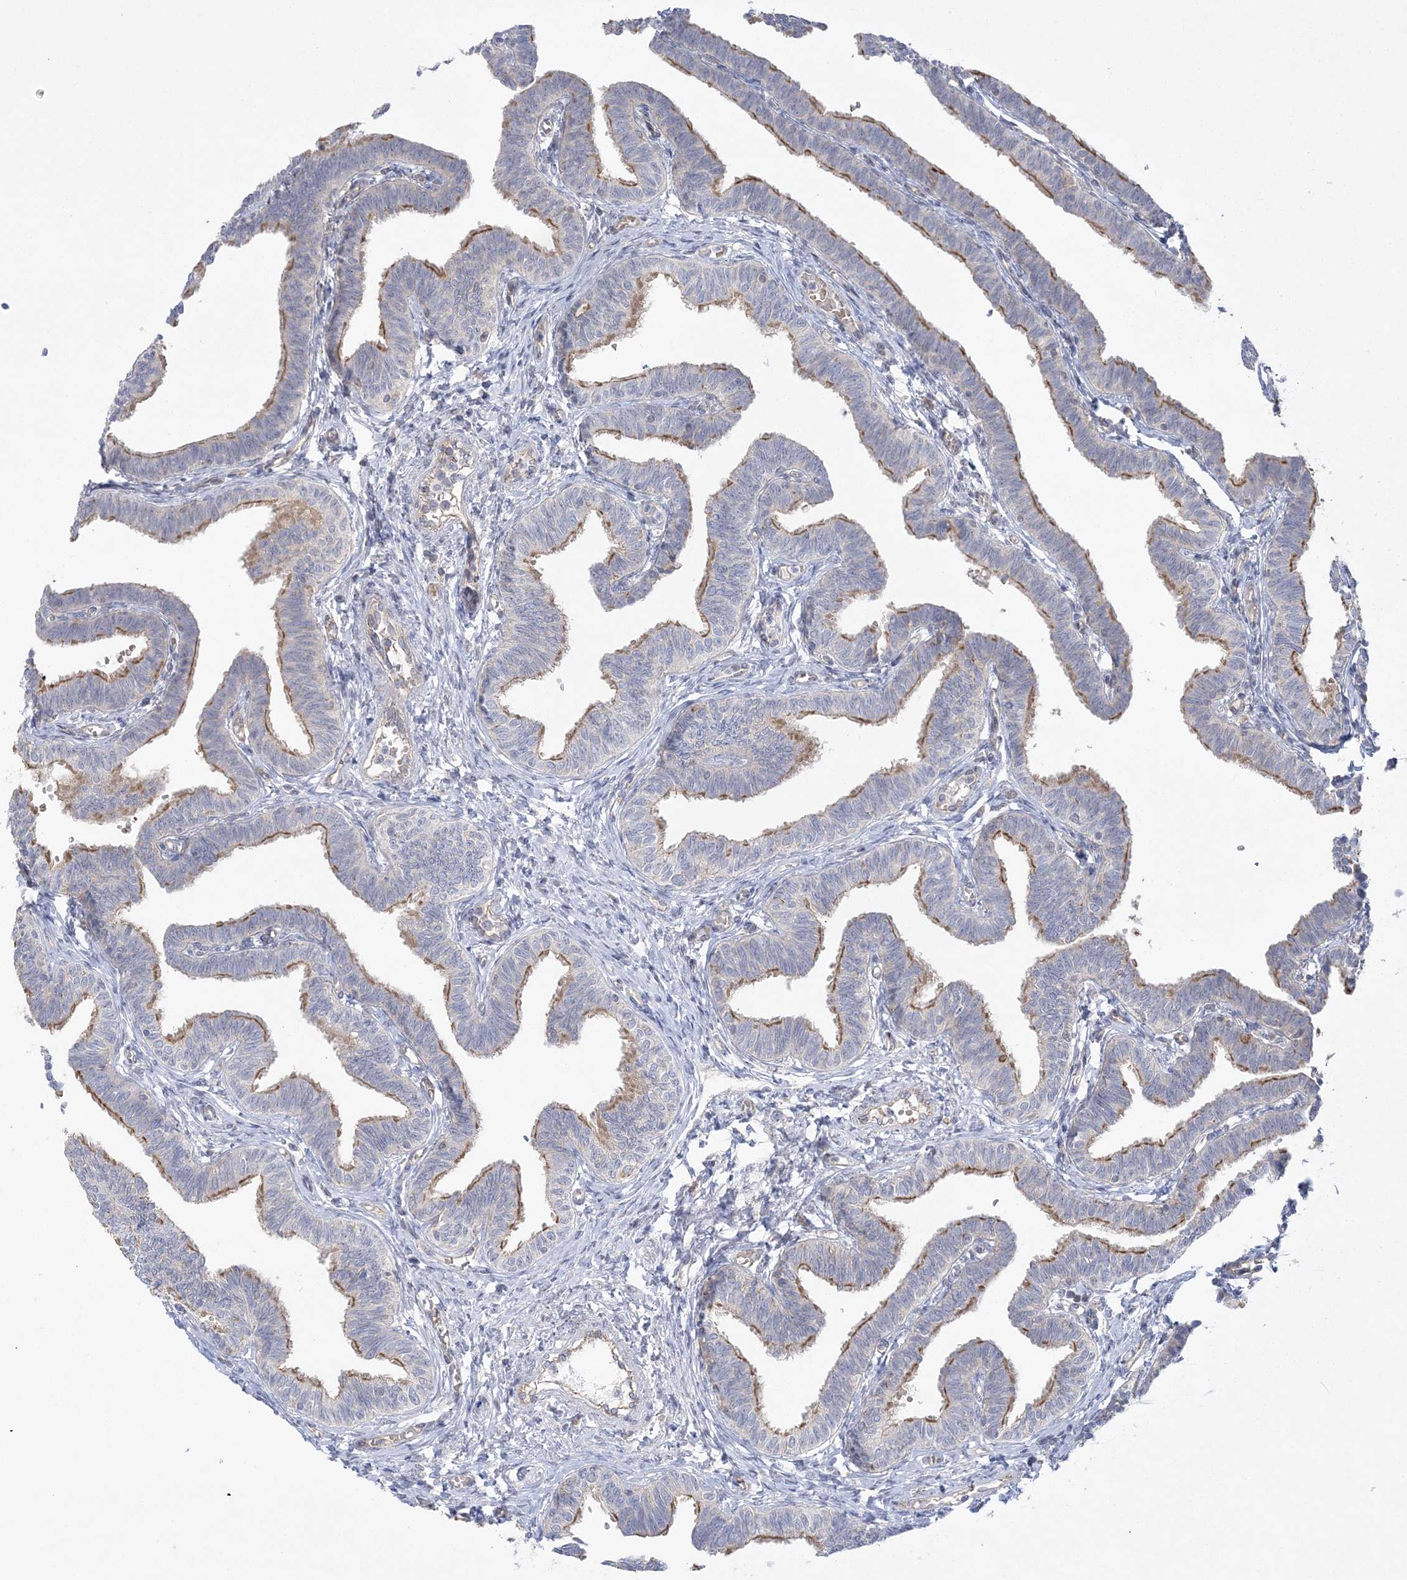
{"staining": {"intensity": "moderate", "quantity": "25%-75%", "location": "cytoplasmic/membranous"}, "tissue": "fallopian tube", "cell_type": "Glandular cells", "image_type": "normal", "snomed": [{"axis": "morphology", "description": "Normal tissue, NOS"}, {"axis": "topography", "description": "Fallopian tube"}, {"axis": "topography", "description": "Ovary"}], "caption": "A high-resolution histopathology image shows immunohistochemistry (IHC) staining of unremarkable fallopian tube, which exhibits moderate cytoplasmic/membranous positivity in about 25%-75% of glandular cells.", "gene": "ADAMTS12", "patient": {"sex": "female", "age": 23}}